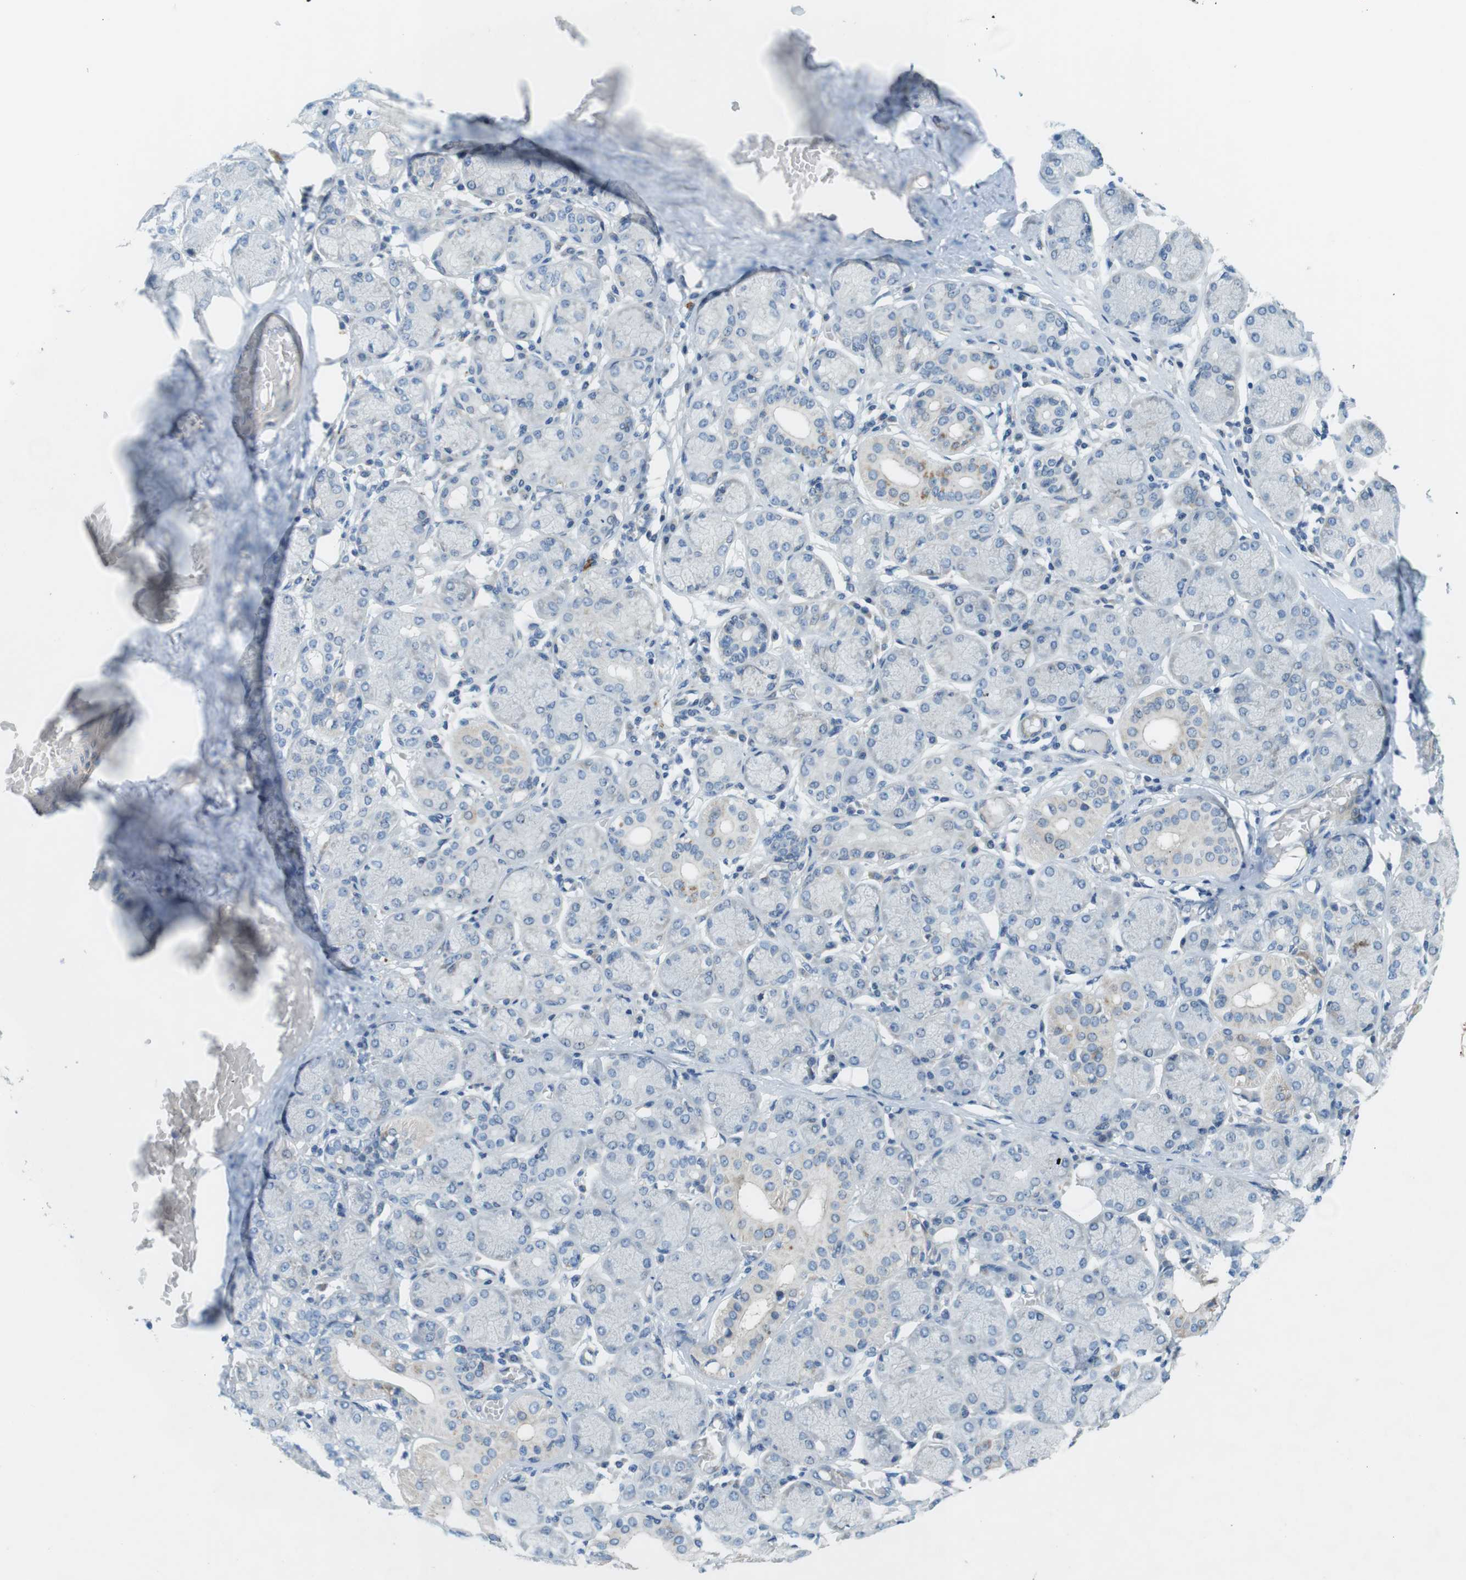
{"staining": {"intensity": "negative", "quantity": "none", "location": "none"}, "tissue": "salivary gland", "cell_type": "Glandular cells", "image_type": "normal", "snomed": [{"axis": "morphology", "description": "Normal tissue, NOS"}, {"axis": "topography", "description": "Salivary gland"}], "caption": "This is an immunohistochemistry photomicrograph of unremarkable salivary gland. There is no positivity in glandular cells.", "gene": "TYW1", "patient": {"sex": "female", "age": 24}}